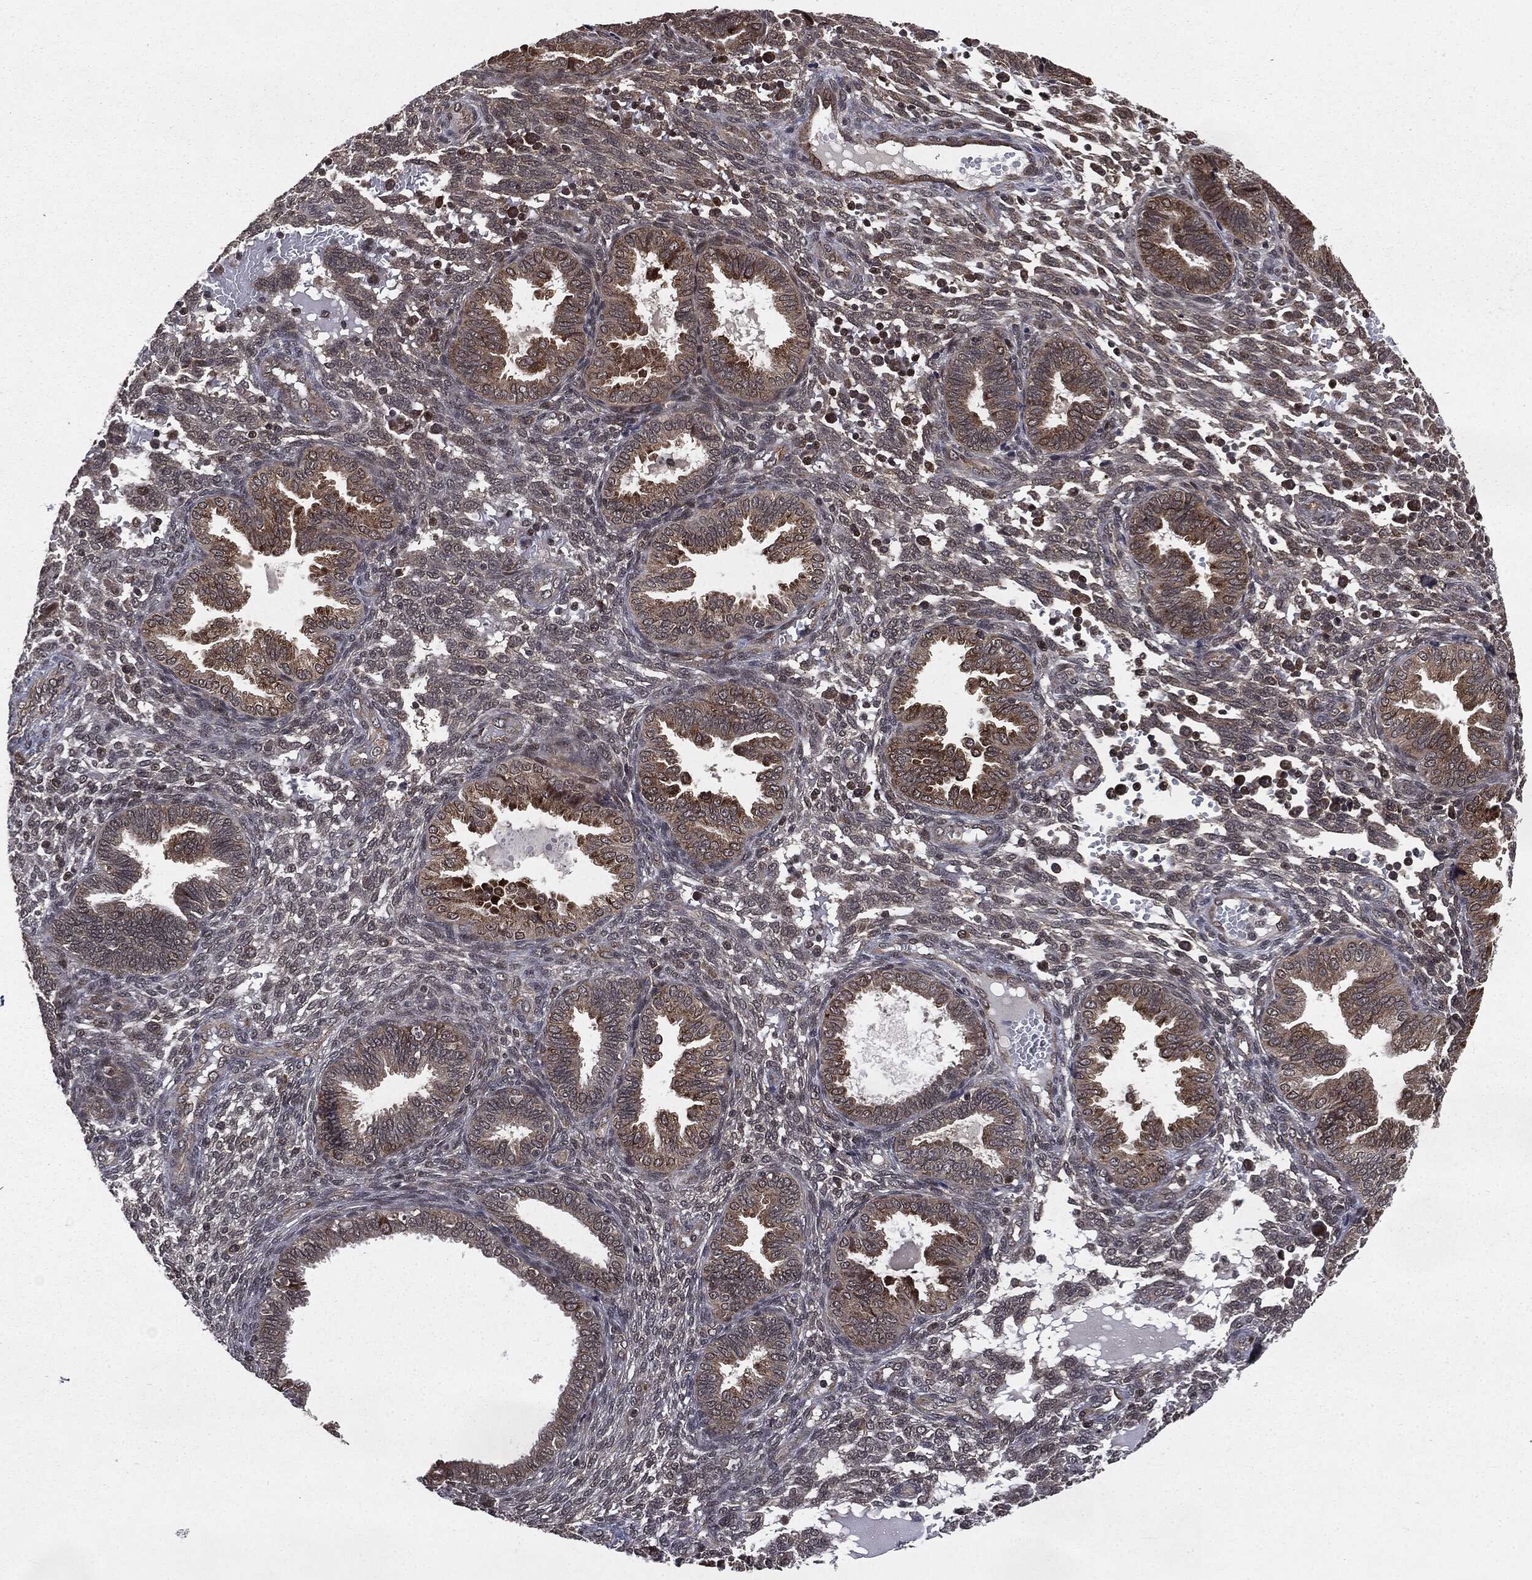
{"staining": {"intensity": "strong", "quantity": "<25%", "location": "nuclear"}, "tissue": "endometrium", "cell_type": "Cells in endometrial stroma", "image_type": "normal", "snomed": [{"axis": "morphology", "description": "Normal tissue, NOS"}, {"axis": "topography", "description": "Endometrium"}], "caption": "An image of human endometrium stained for a protein reveals strong nuclear brown staining in cells in endometrial stroma.", "gene": "STAU2", "patient": {"sex": "female", "age": 42}}